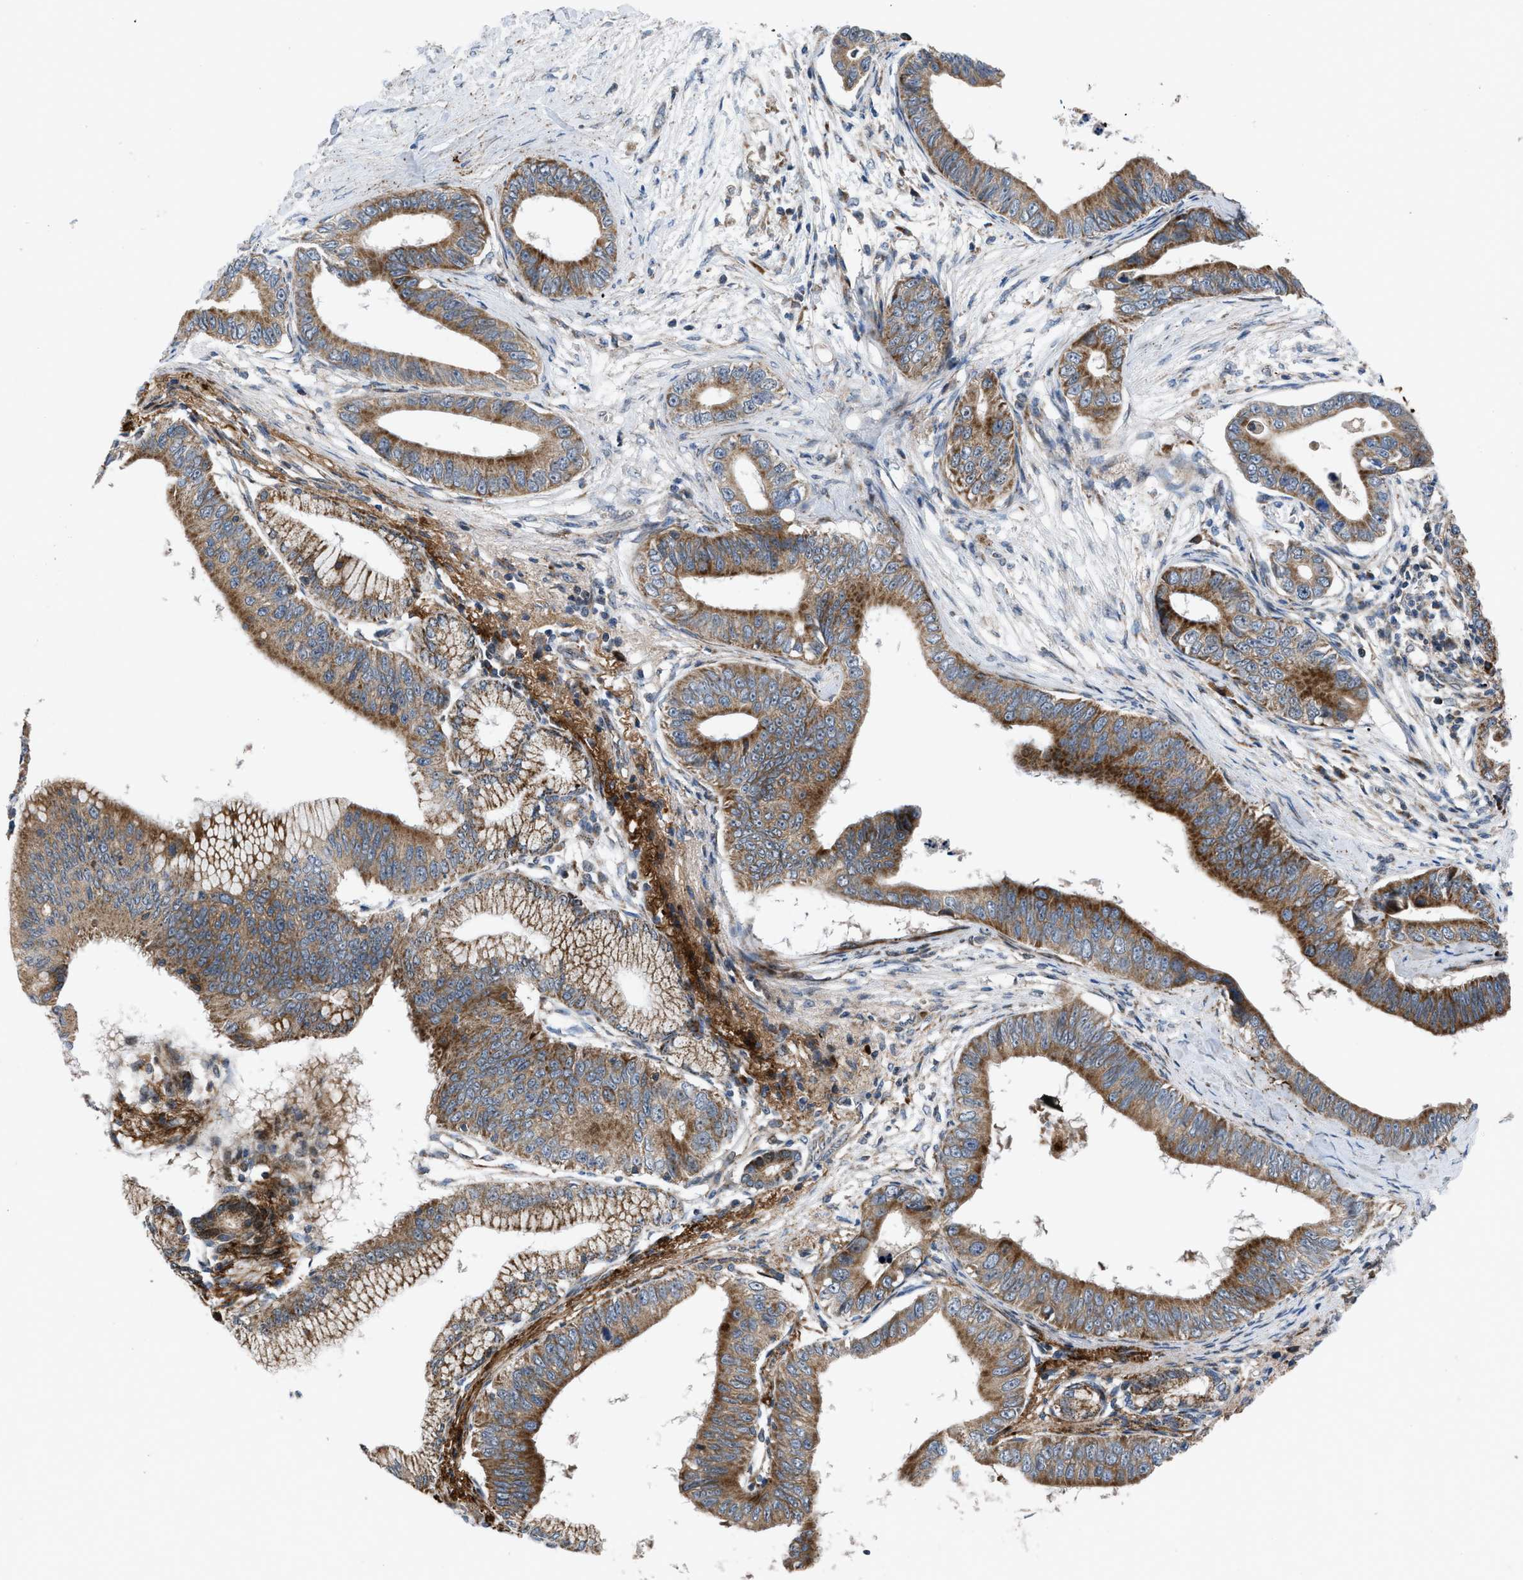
{"staining": {"intensity": "moderate", "quantity": ">75%", "location": "cytoplasmic/membranous"}, "tissue": "pancreatic cancer", "cell_type": "Tumor cells", "image_type": "cancer", "snomed": [{"axis": "morphology", "description": "Adenocarcinoma, NOS"}, {"axis": "topography", "description": "Pancreas"}], "caption": "Pancreatic cancer (adenocarcinoma) stained with a brown dye exhibits moderate cytoplasmic/membranous positive staining in about >75% of tumor cells.", "gene": "AP3M2", "patient": {"sex": "male", "age": 77}}